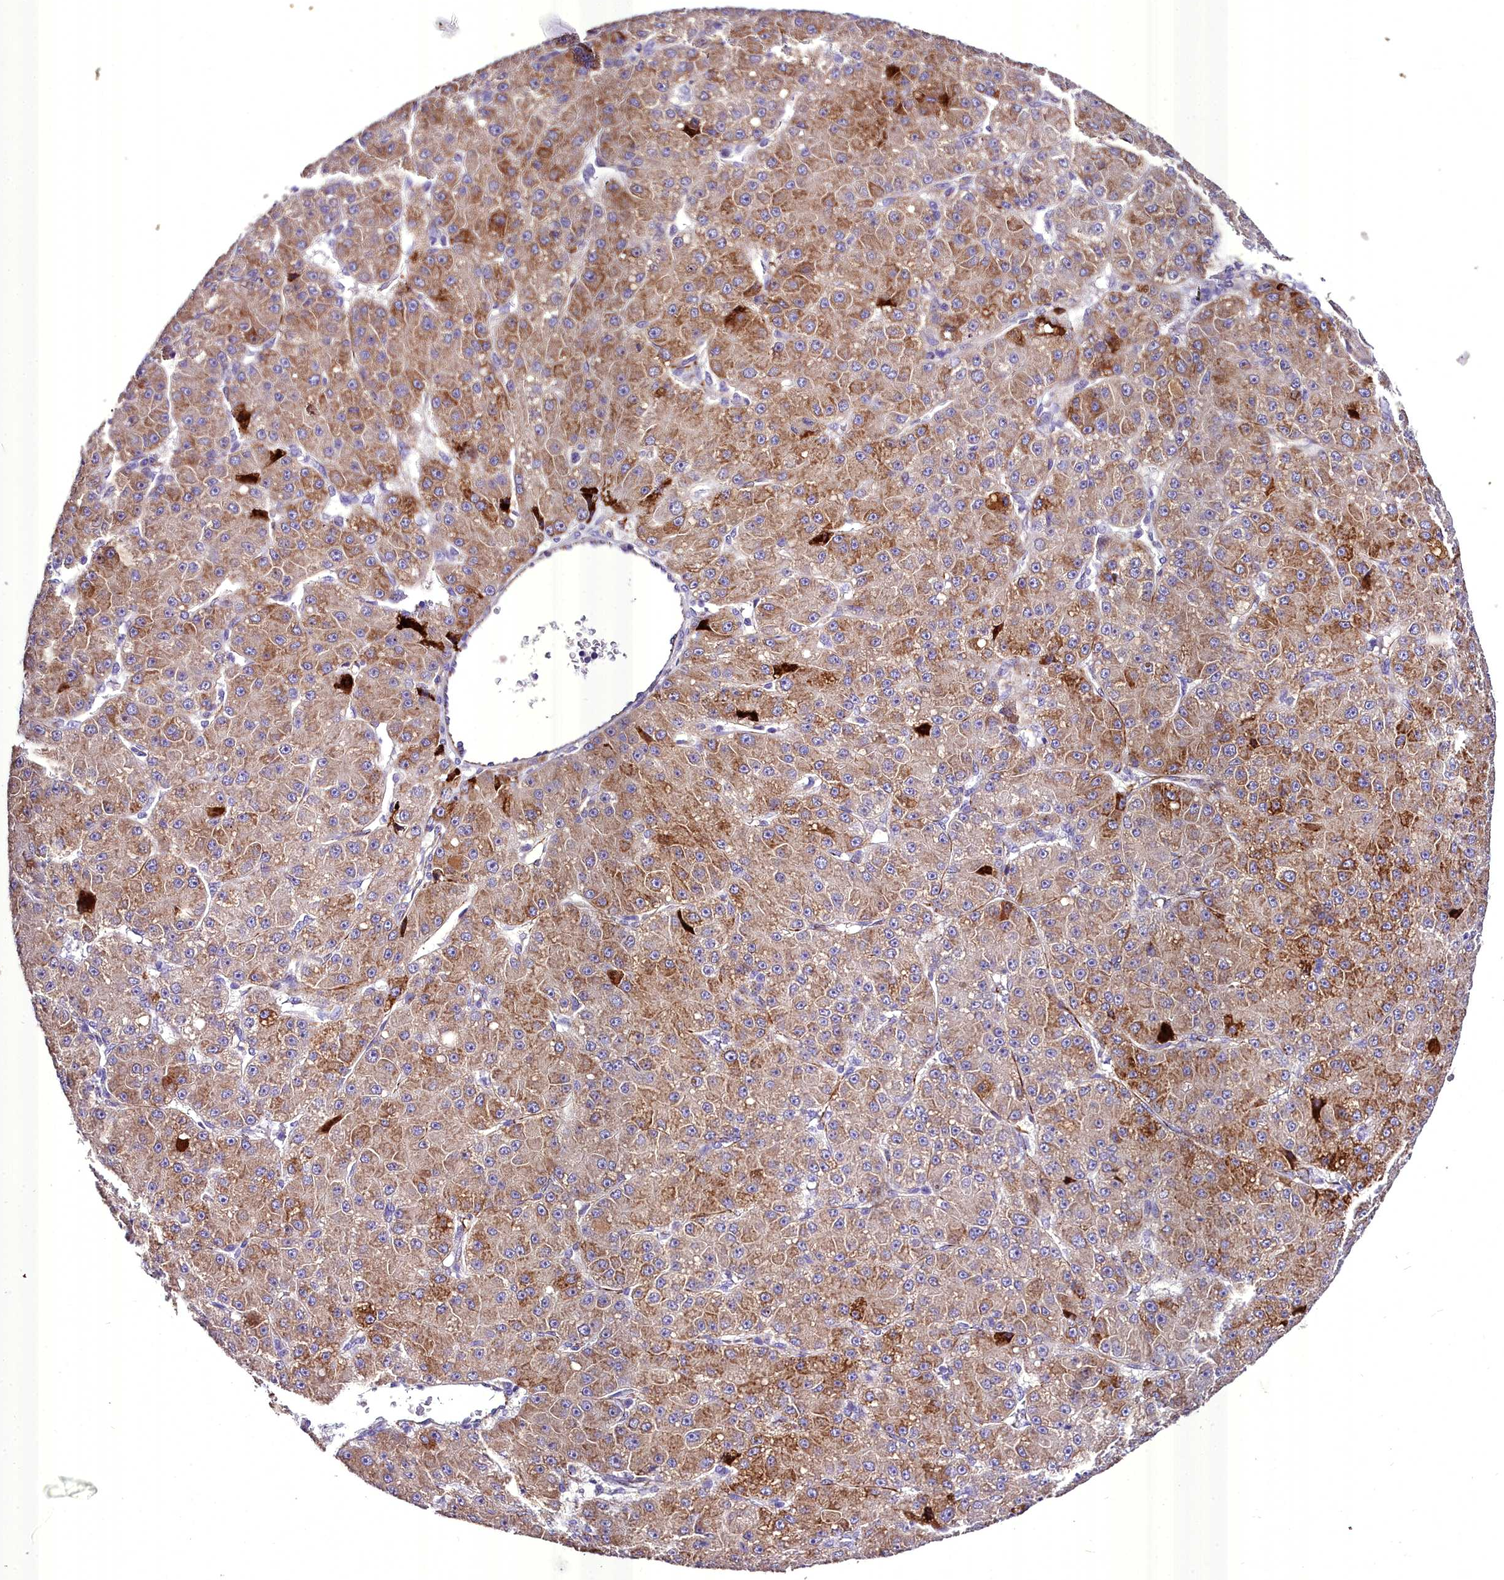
{"staining": {"intensity": "moderate", "quantity": ">75%", "location": "cytoplasmic/membranous"}, "tissue": "liver cancer", "cell_type": "Tumor cells", "image_type": "cancer", "snomed": [{"axis": "morphology", "description": "Carcinoma, Hepatocellular, NOS"}, {"axis": "topography", "description": "Liver"}], "caption": "IHC image of neoplastic tissue: liver cancer stained using immunohistochemistry (IHC) demonstrates medium levels of moderate protein expression localized specifically in the cytoplasmic/membranous of tumor cells, appearing as a cytoplasmic/membranous brown color.", "gene": "MS4A18", "patient": {"sex": "male", "age": 67}}